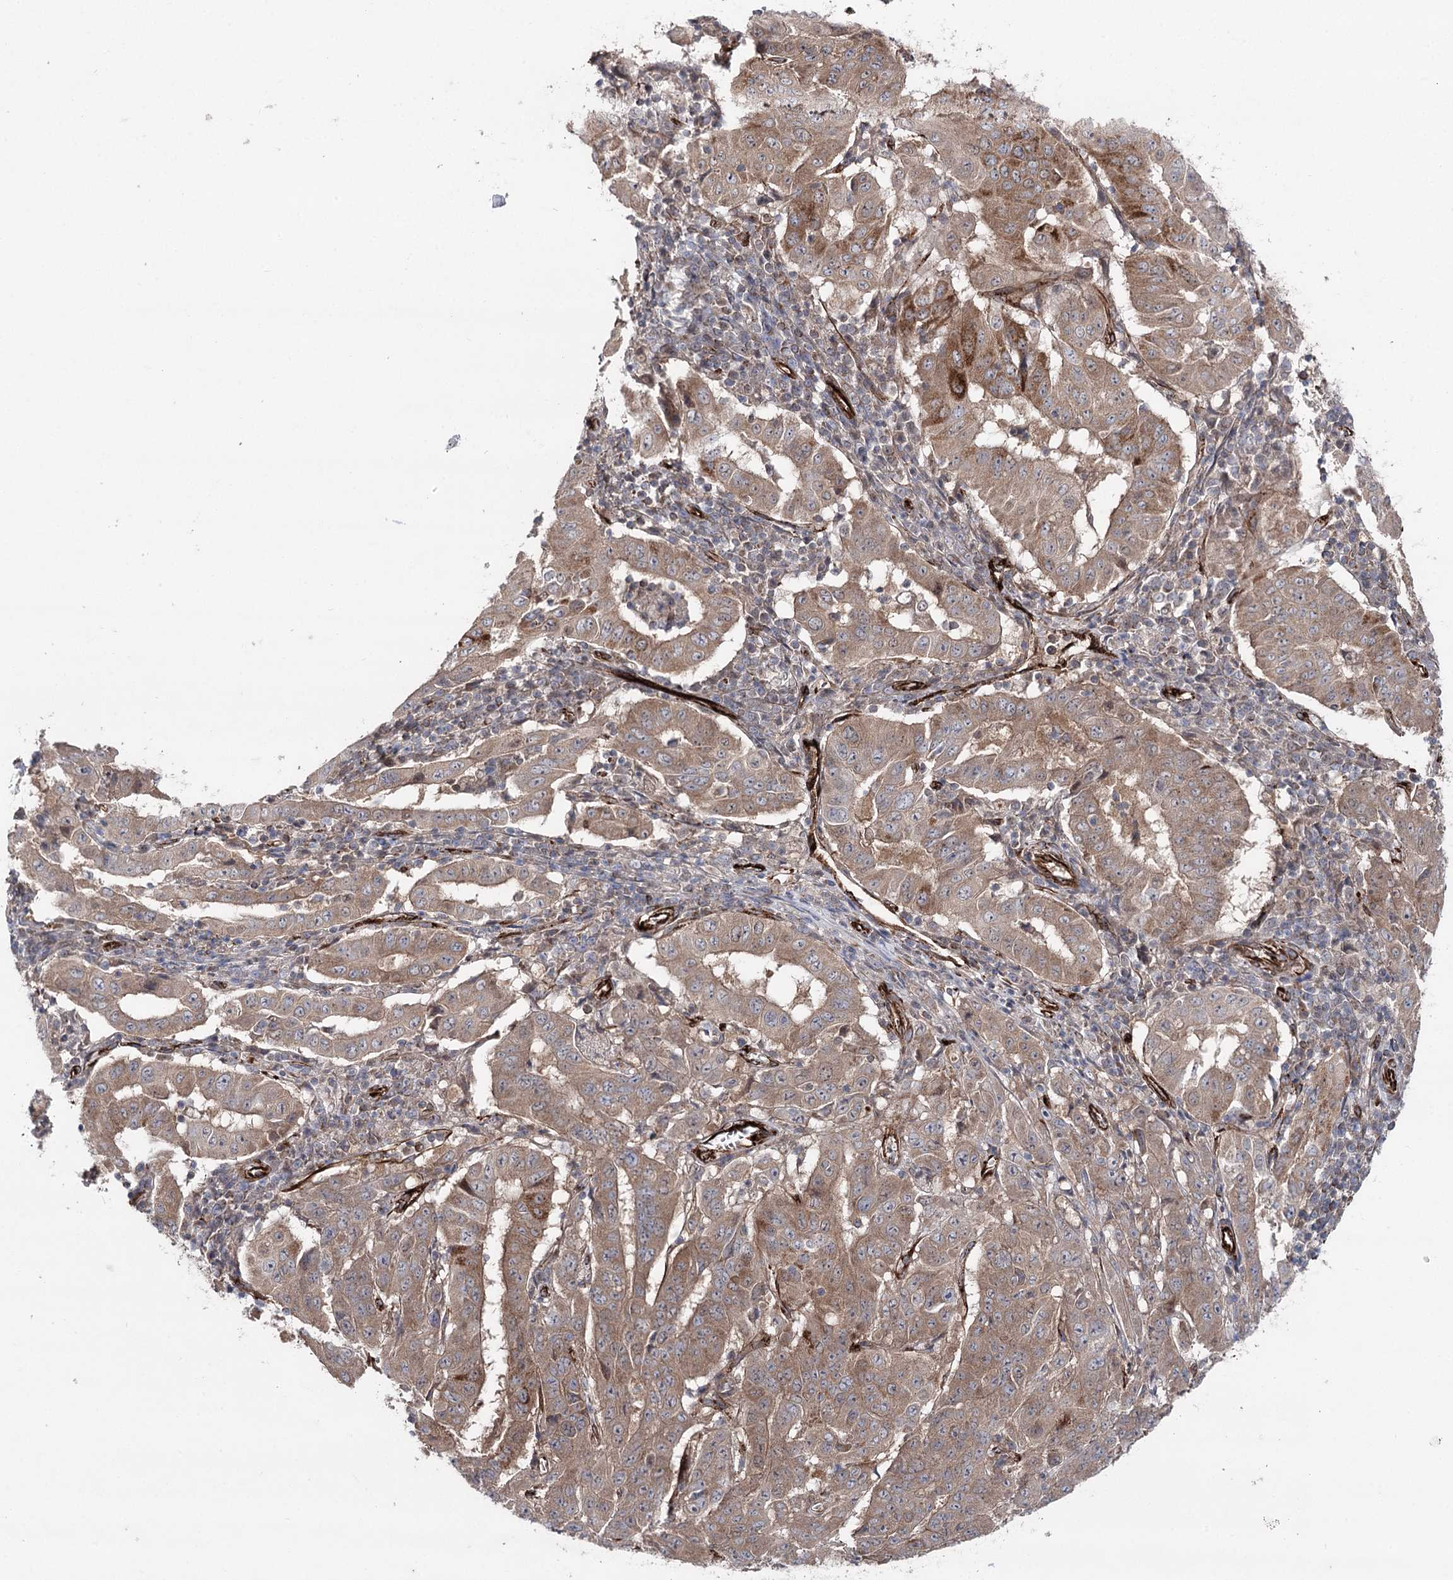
{"staining": {"intensity": "weak", "quantity": ">75%", "location": "cytoplasmic/membranous"}, "tissue": "pancreatic cancer", "cell_type": "Tumor cells", "image_type": "cancer", "snomed": [{"axis": "morphology", "description": "Adenocarcinoma, NOS"}, {"axis": "topography", "description": "Pancreas"}], "caption": "Weak cytoplasmic/membranous expression for a protein is identified in approximately >75% of tumor cells of pancreatic cancer using IHC.", "gene": "MIB1", "patient": {"sex": "male", "age": 63}}